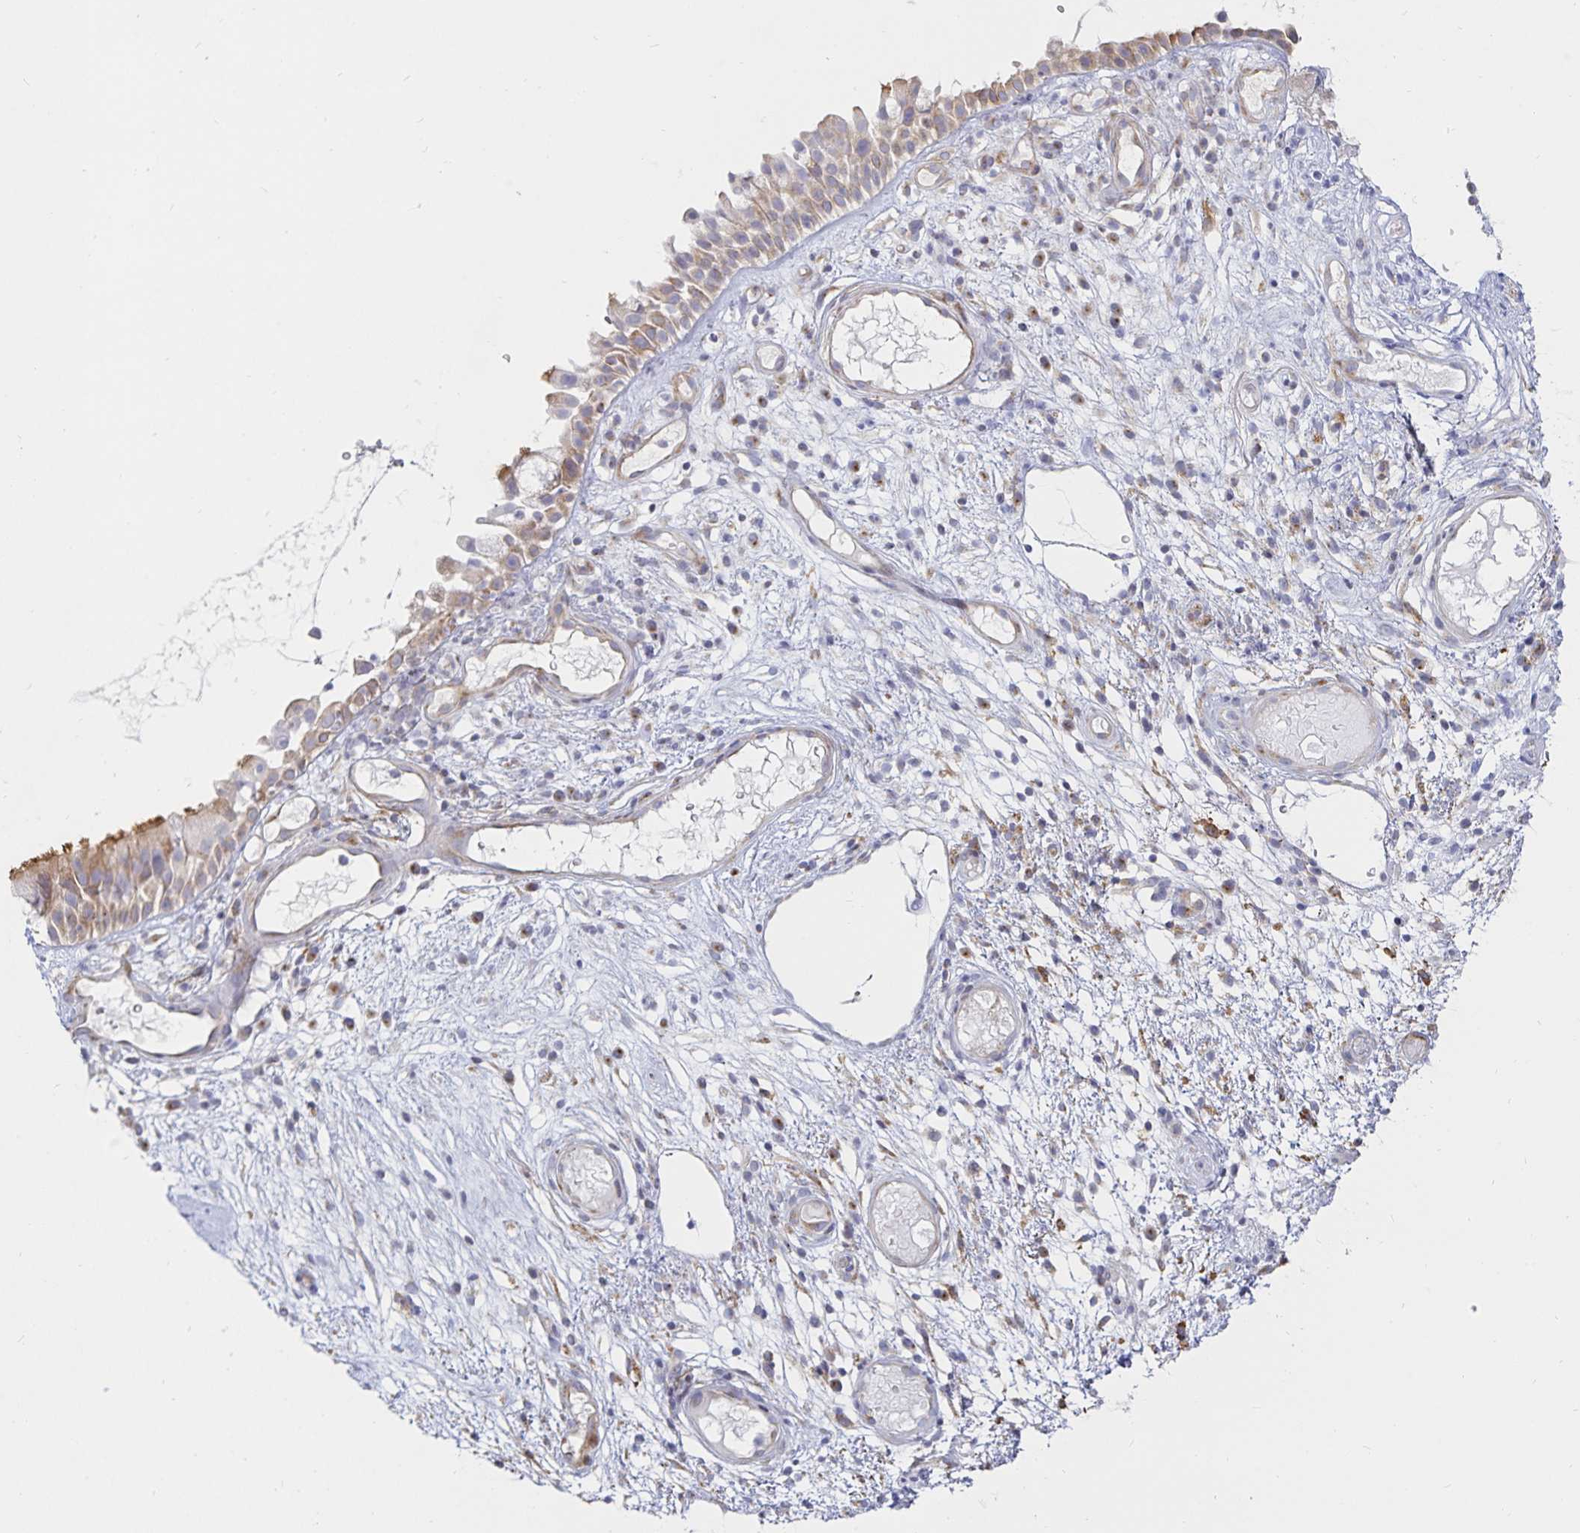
{"staining": {"intensity": "moderate", "quantity": "25%-75%", "location": "cytoplasmic/membranous"}, "tissue": "nasopharynx", "cell_type": "Respiratory epithelial cells", "image_type": "normal", "snomed": [{"axis": "morphology", "description": "Normal tissue, NOS"}, {"axis": "morphology", "description": "Inflammation, NOS"}, {"axis": "topography", "description": "Nasopharynx"}], "caption": "This photomicrograph demonstrates immunohistochemistry staining of normal human nasopharynx, with medium moderate cytoplasmic/membranous expression in about 25%-75% of respiratory epithelial cells.", "gene": "SFTPA1", "patient": {"sex": "male", "age": 54}}